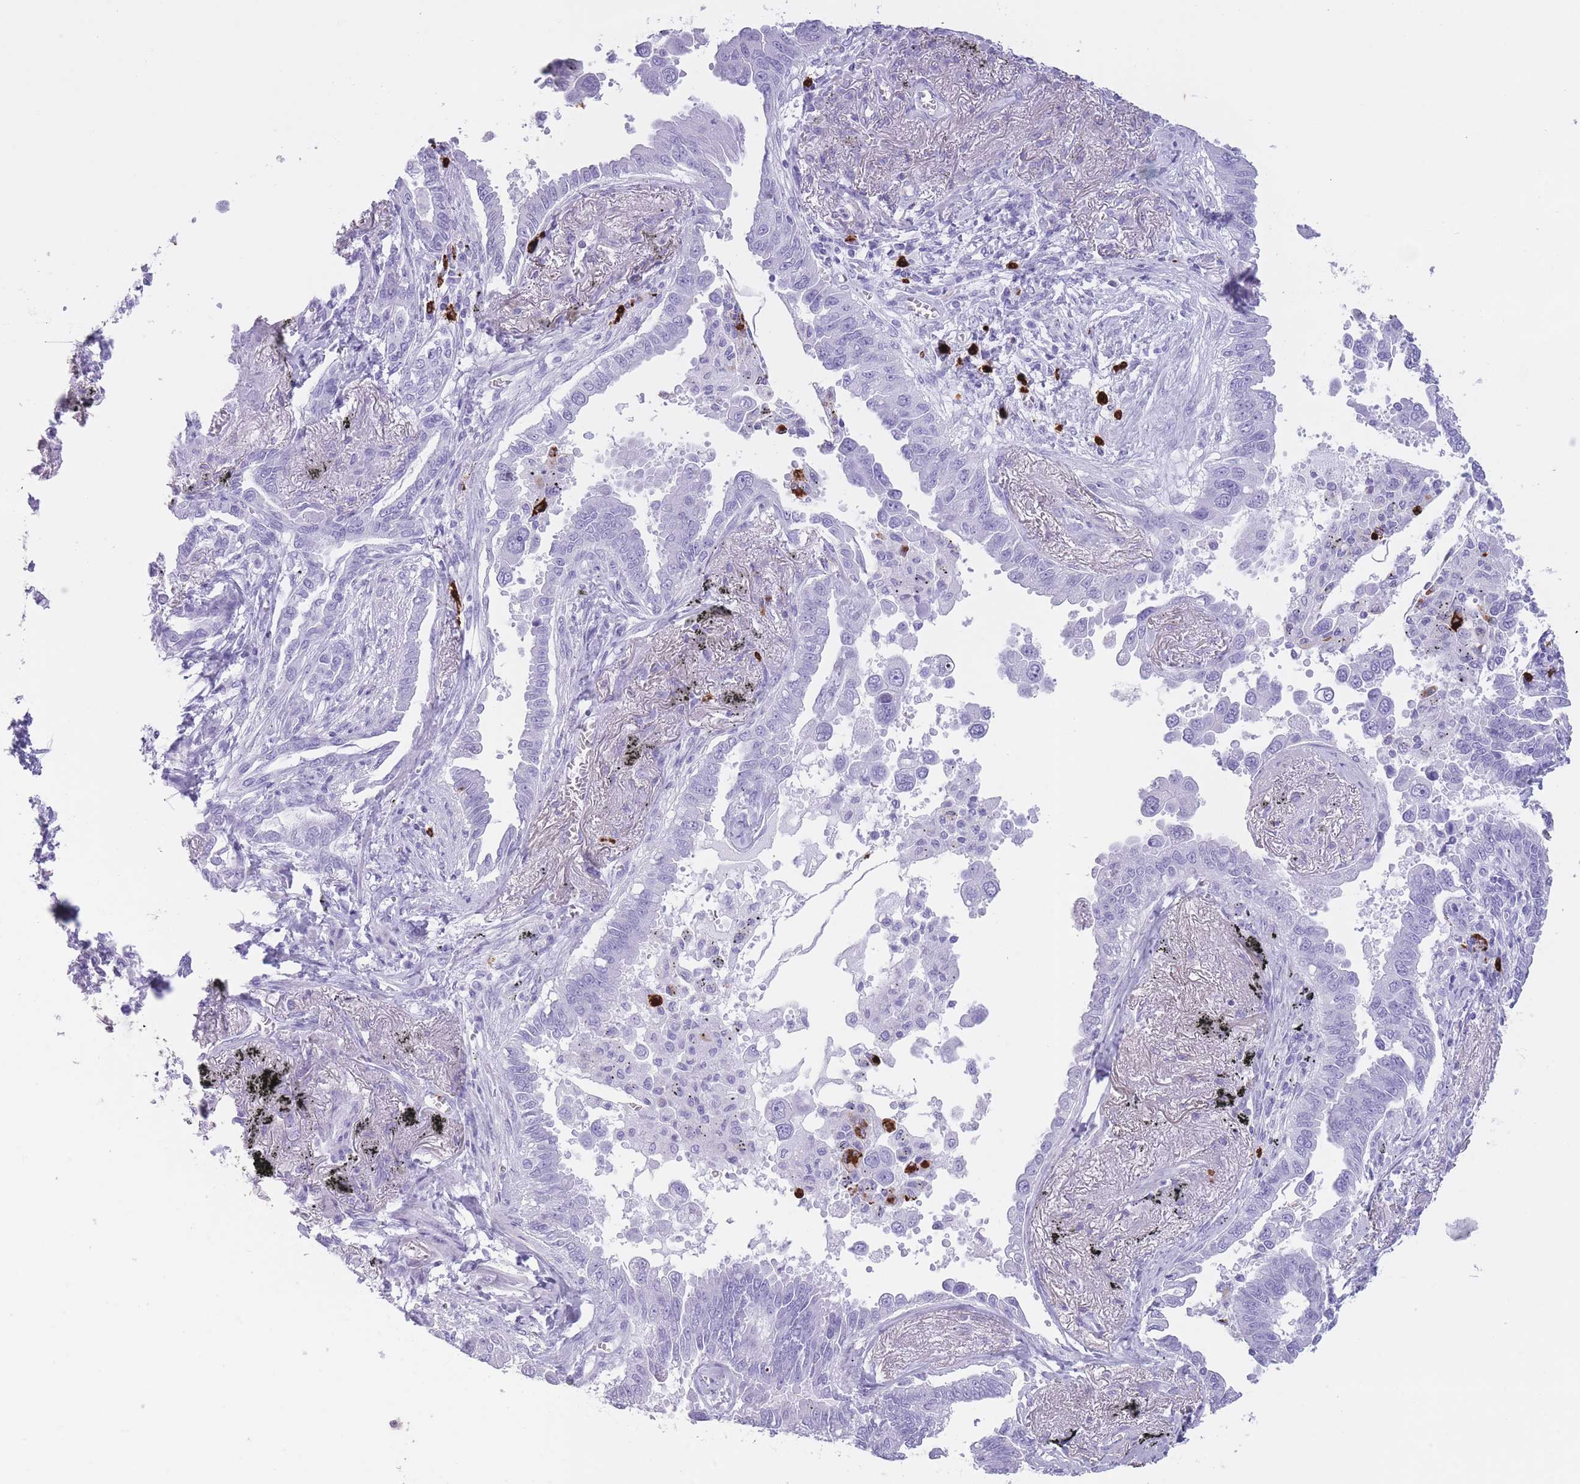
{"staining": {"intensity": "negative", "quantity": "none", "location": "none"}, "tissue": "lung cancer", "cell_type": "Tumor cells", "image_type": "cancer", "snomed": [{"axis": "morphology", "description": "Adenocarcinoma, NOS"}, {"axis": "topography", "description": "Lung"}], "caption": "High power microscopy micrograph of an immunohistochemistry (IHC) histopathology image of lung cancer, revealing no significant positivity in tumor cells.", "gene": "OR4F21", "patient": {"sex": "male", "age": 67}}